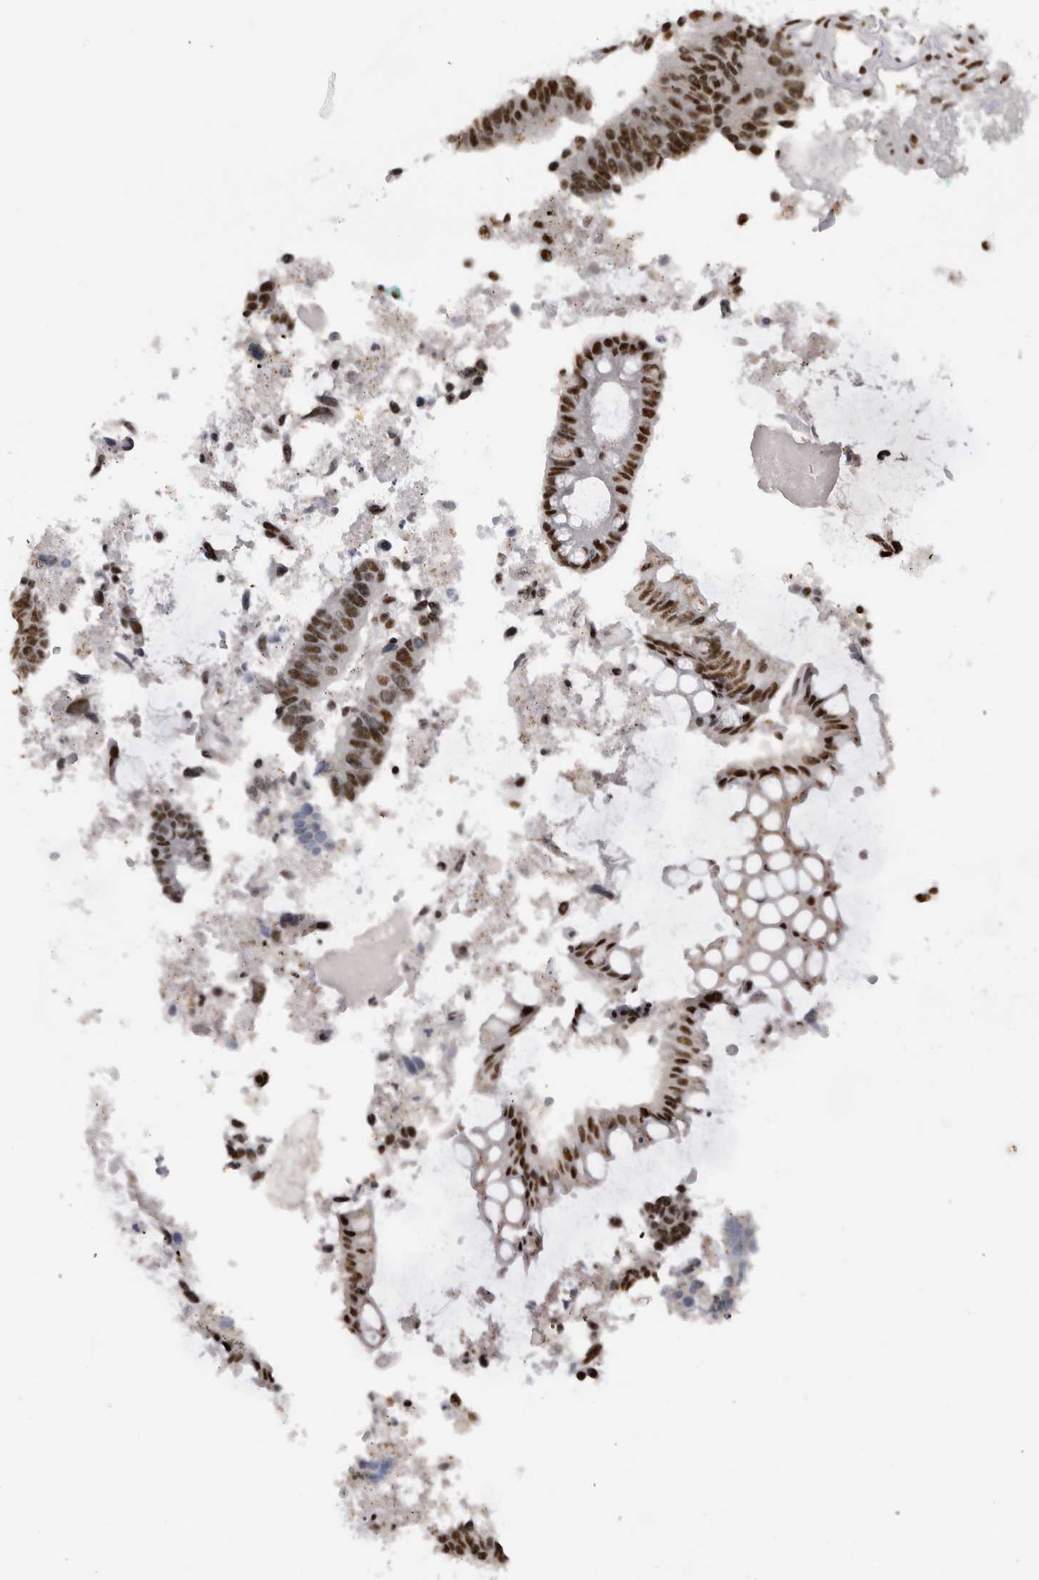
{"staining": {"intensity": "strong", "quantity": ">75%", "location": "nuclear"}, "tissue": "colorectal cancer", "cell_type": "Tumor cells", "image_type": "cancer", "snomed": [{"axis": "morphology", "description": "Adenocarcinoma, NOS"}, {"axis": "topography", "description": "Rectum"}], "caption": "A brown stain shows strong nuclear staining of a protein in colorectal cancer tumor cells.", "gene": "CDK11A", "patient": {"sex": "male", "age": 84}}